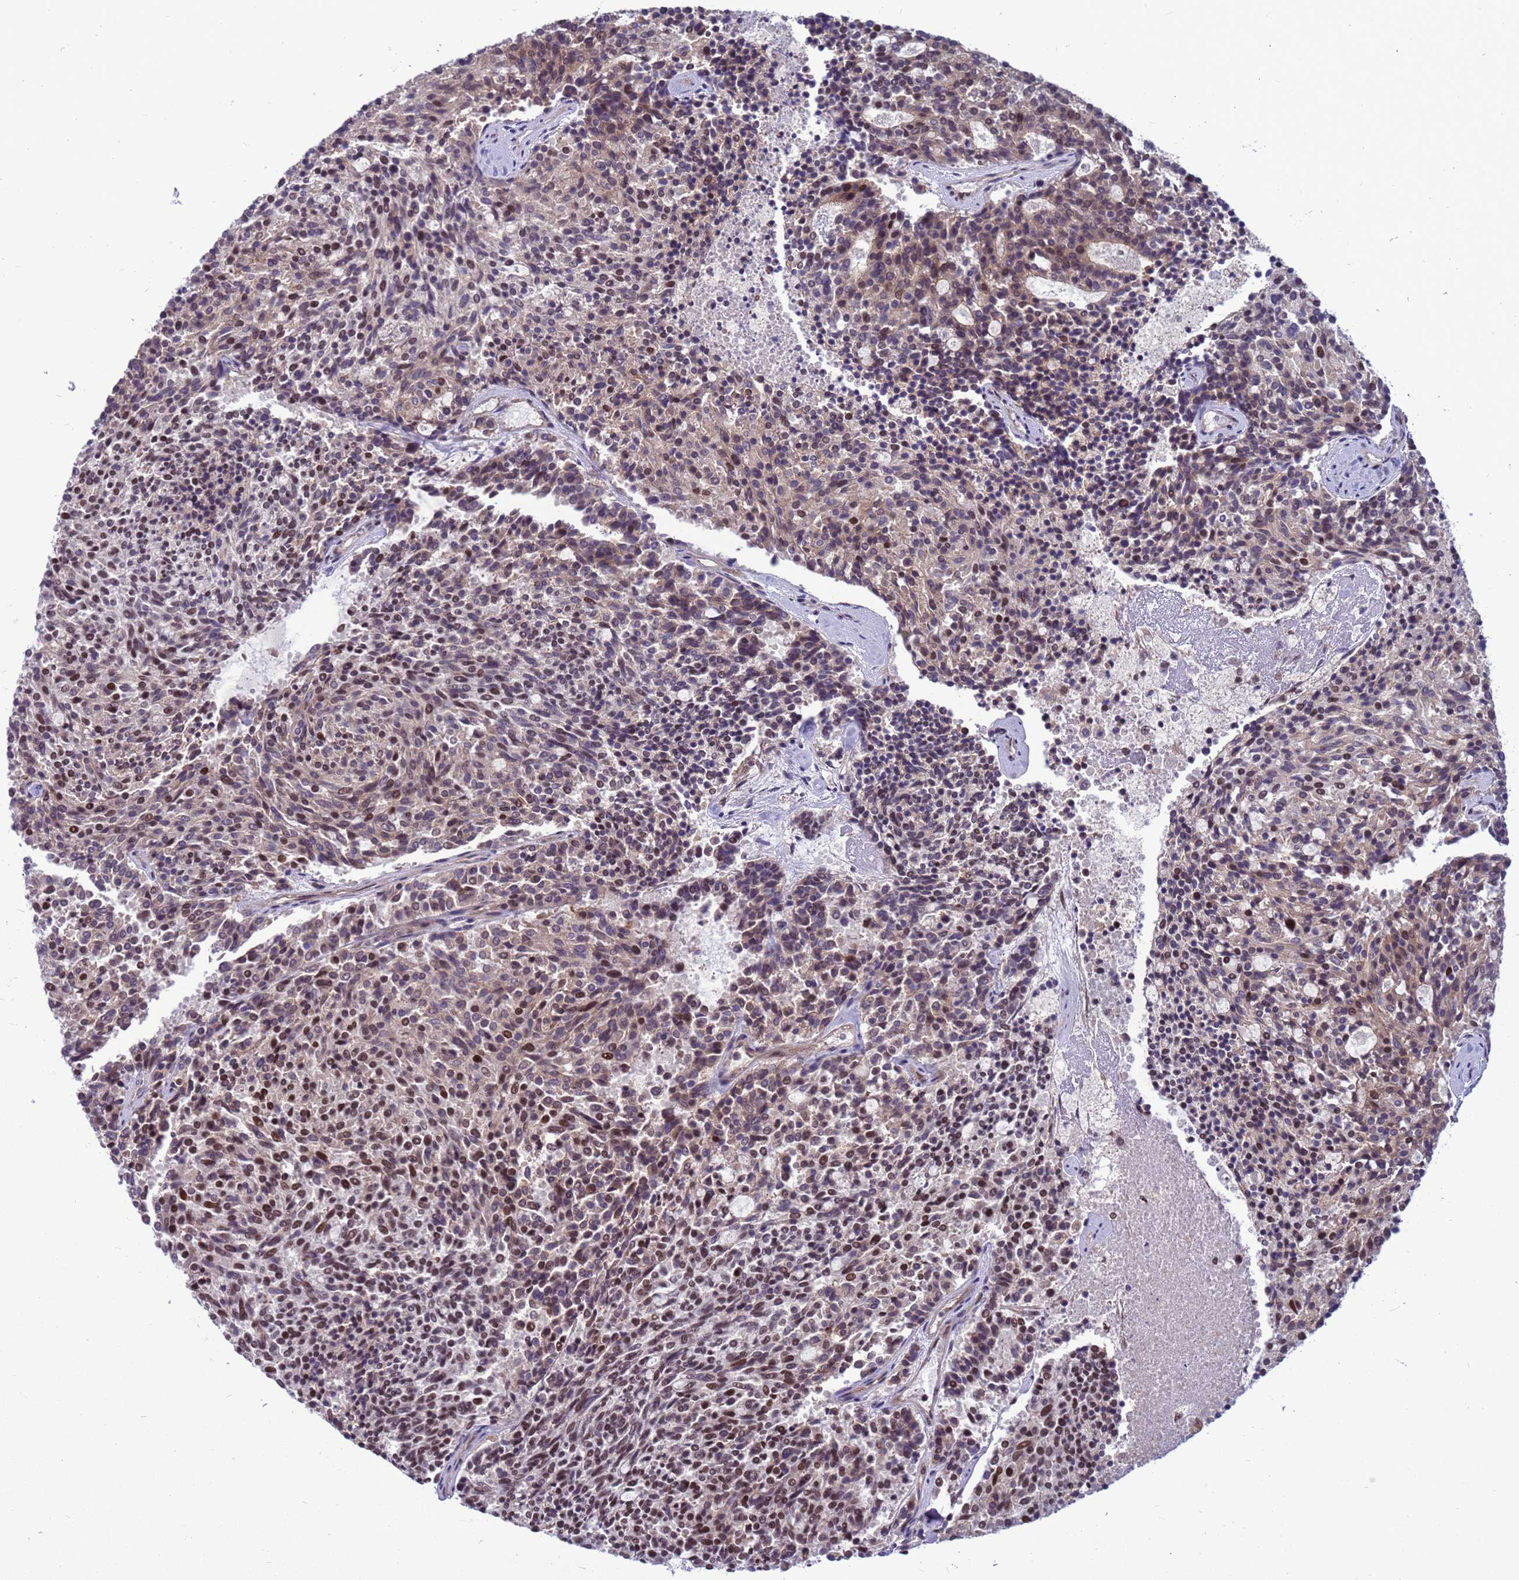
{"staining": {"intensity": "strong", "quantity": "25%-75%", "location": "nuclear"}, "tissue": "carcinoid", "cell_type": "Tumor cells", "image_type": "cancer", "snomed": [{"axis": "morphology", "description": "Carcinoid, malignant, NOS"}, {"axis": "topography", "description": "Pancreas"}], "caption": "Human carcinoid (malignant) stained for a protein (brown) shows strong nuclear positive expression in about 25%-75% of tumor cells.", "gene": "NSL1", "patient": {"sex": "female", "age": 54}}